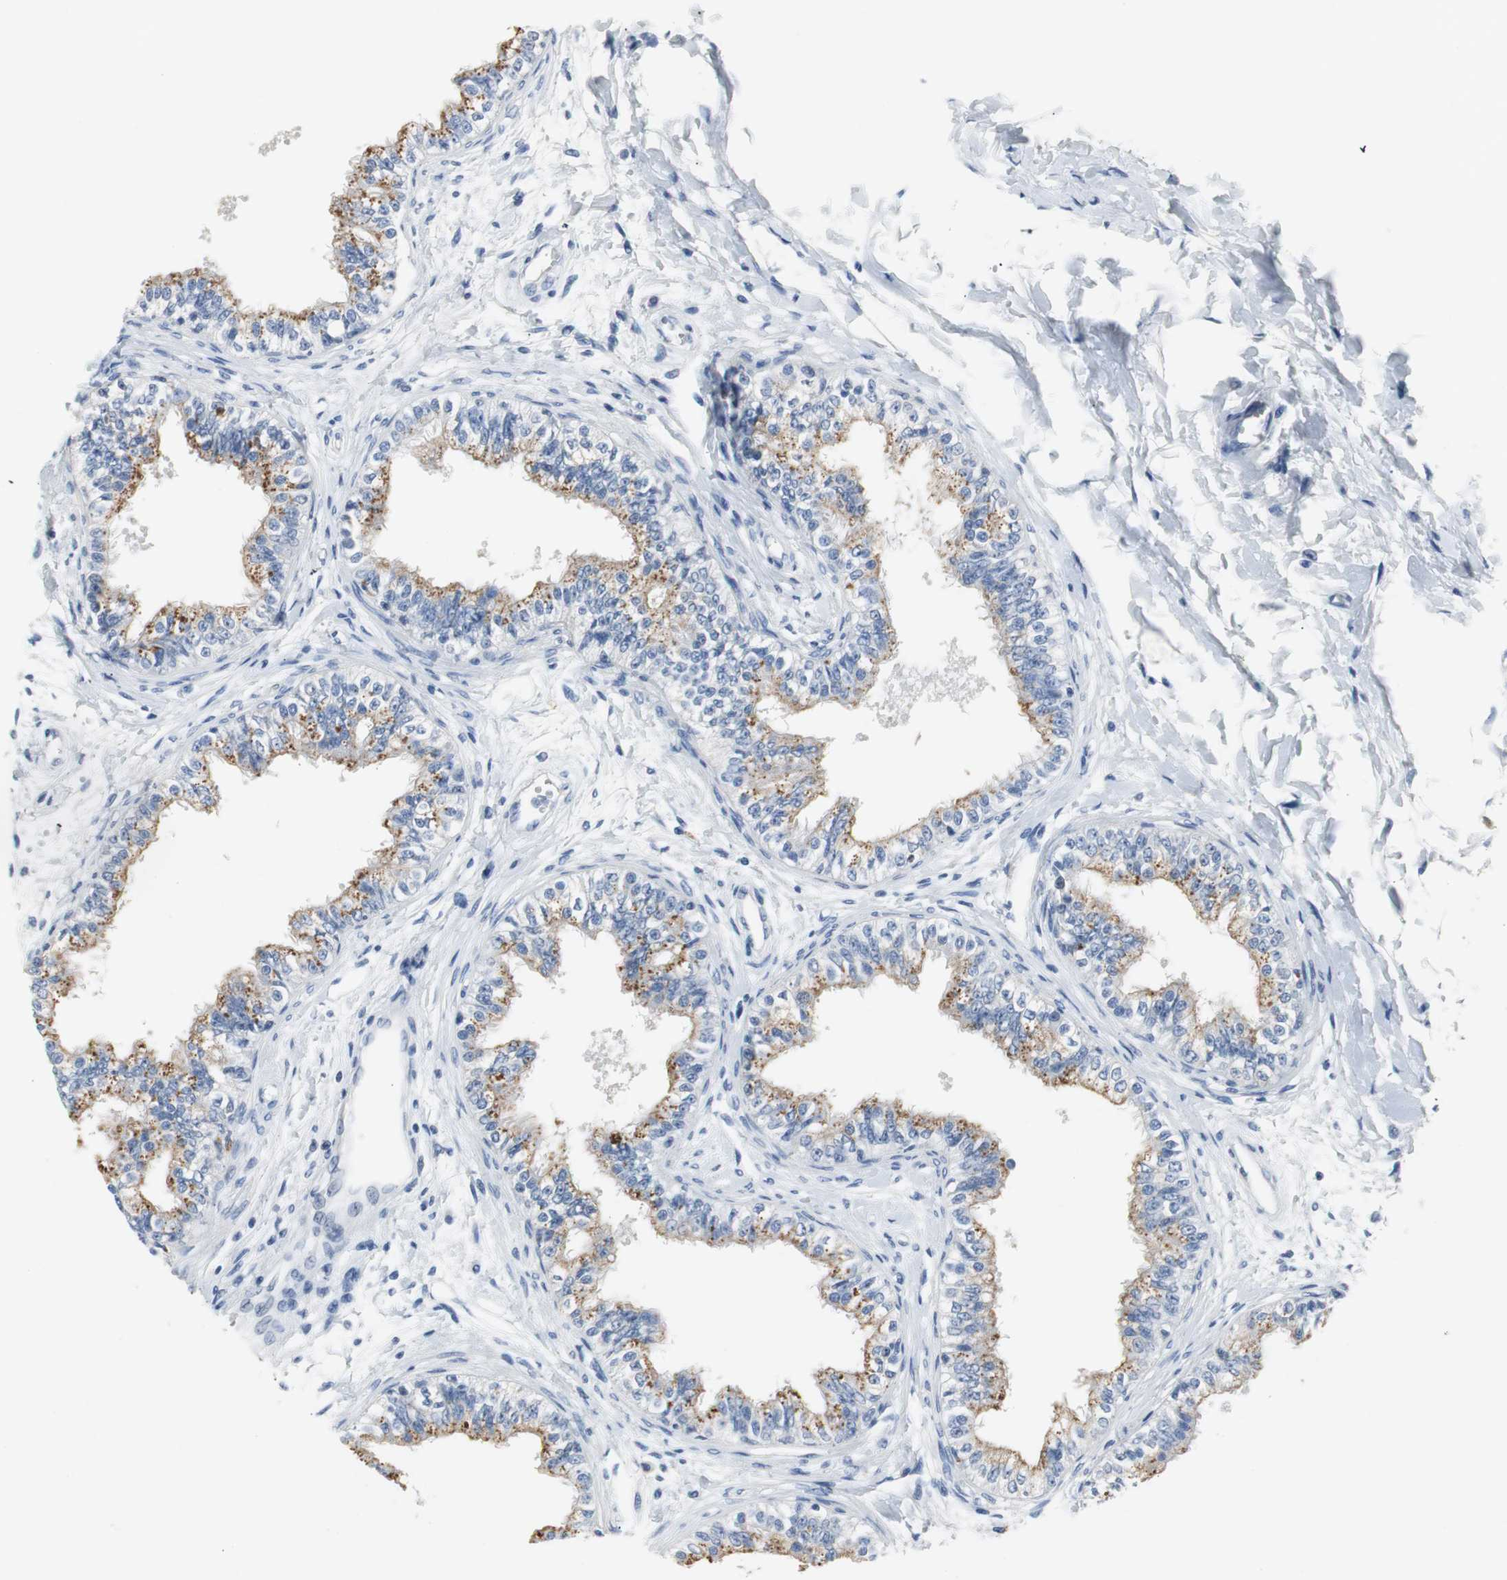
{"staining": {"intensity": "moderate", "quantity": "25%-75%", "location": "cytoplasmic/membranous"}, "tissue": "epididymis", "cell_type": "Glandular cells", "image_type": "normal", "snomed": [{"axis": "morphology", "description": "Normal tissue, NOS"}, {"axis": "morphology", "description": "Adenocarcinoma, metastatic, NOS"}, {"axis": "topography", "description": "Testis"}, {"axis": "topography", "description": "Epididymis"}], "caption": "Immunohistochemistry staining of benign epididymis, which shows medium levels of moderate cytoplasmic/membranous staining in about 25%-75% of glandular cells indicating moderate cytoplasmic/membranous protein expression. The staining was performed using DAB (3,3'-diaminobenzidine) (brown) for protein detection and nuclei were counterstained in hematoxylin (blue).", "gene": "LRP2", "patient": {"sex": "male", "age": 26}}